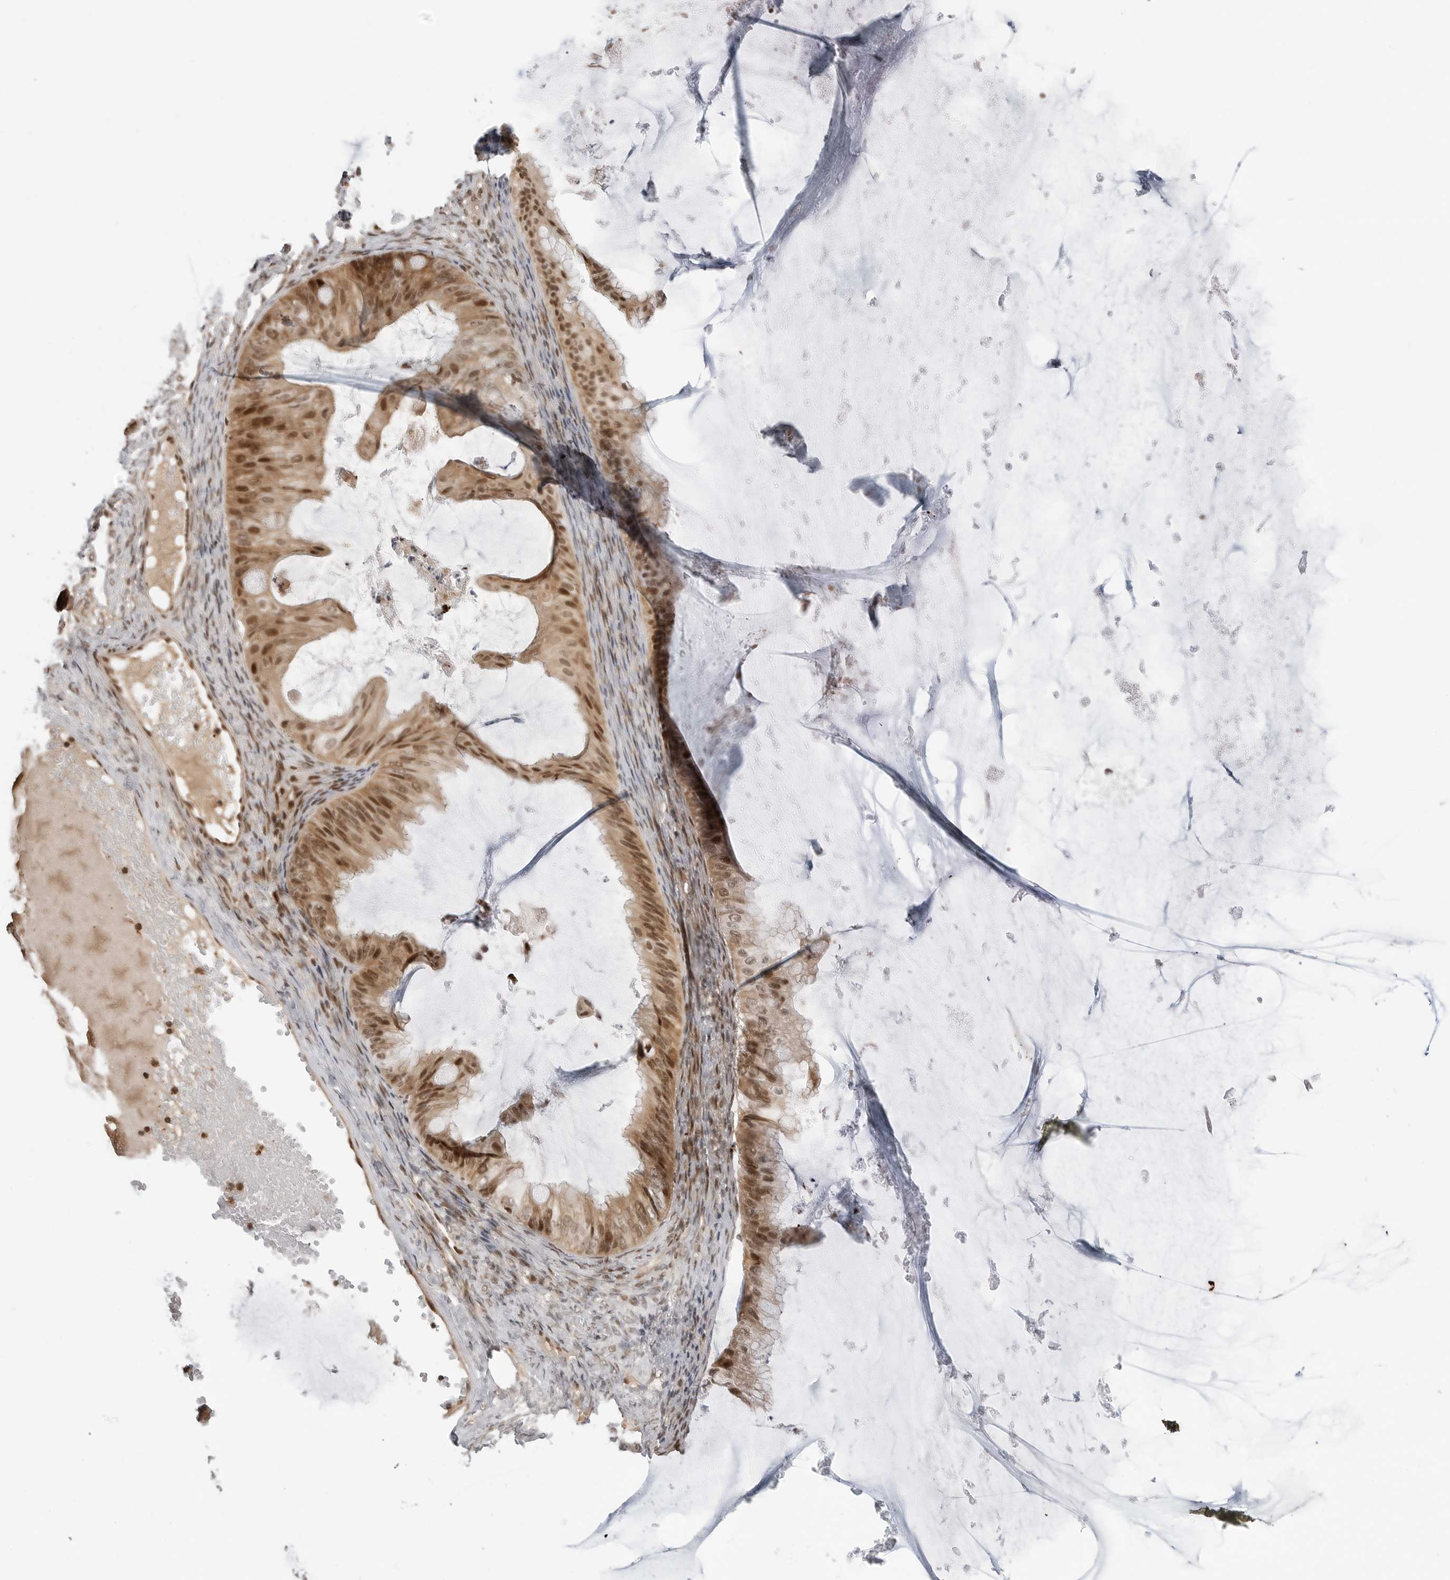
{"staining": {"intensity": "moderate", "quantity": ">75%", "location": "cytoplasmic/membranous,nuclear"}, "tissue": "ovarian cancer", "cell_type": "Tumor cells", "image_type": "cancer", "snomed": [{"axis": "morphology", "description": "Cystadenocarcinoma, mucinous, NOS"}, {"axis": "topography", "description": "Ovary"}], "caption": "The image displays immunohistochemical staining of ovarian cancer (mucinous cystadenocarcinoma). There is moderate cytoplasmic/membranous and nuclear staining is present in about >75% of tumor cells.", "gene": "C8orf33", "patient": {"sex": "female", "age": 61}}